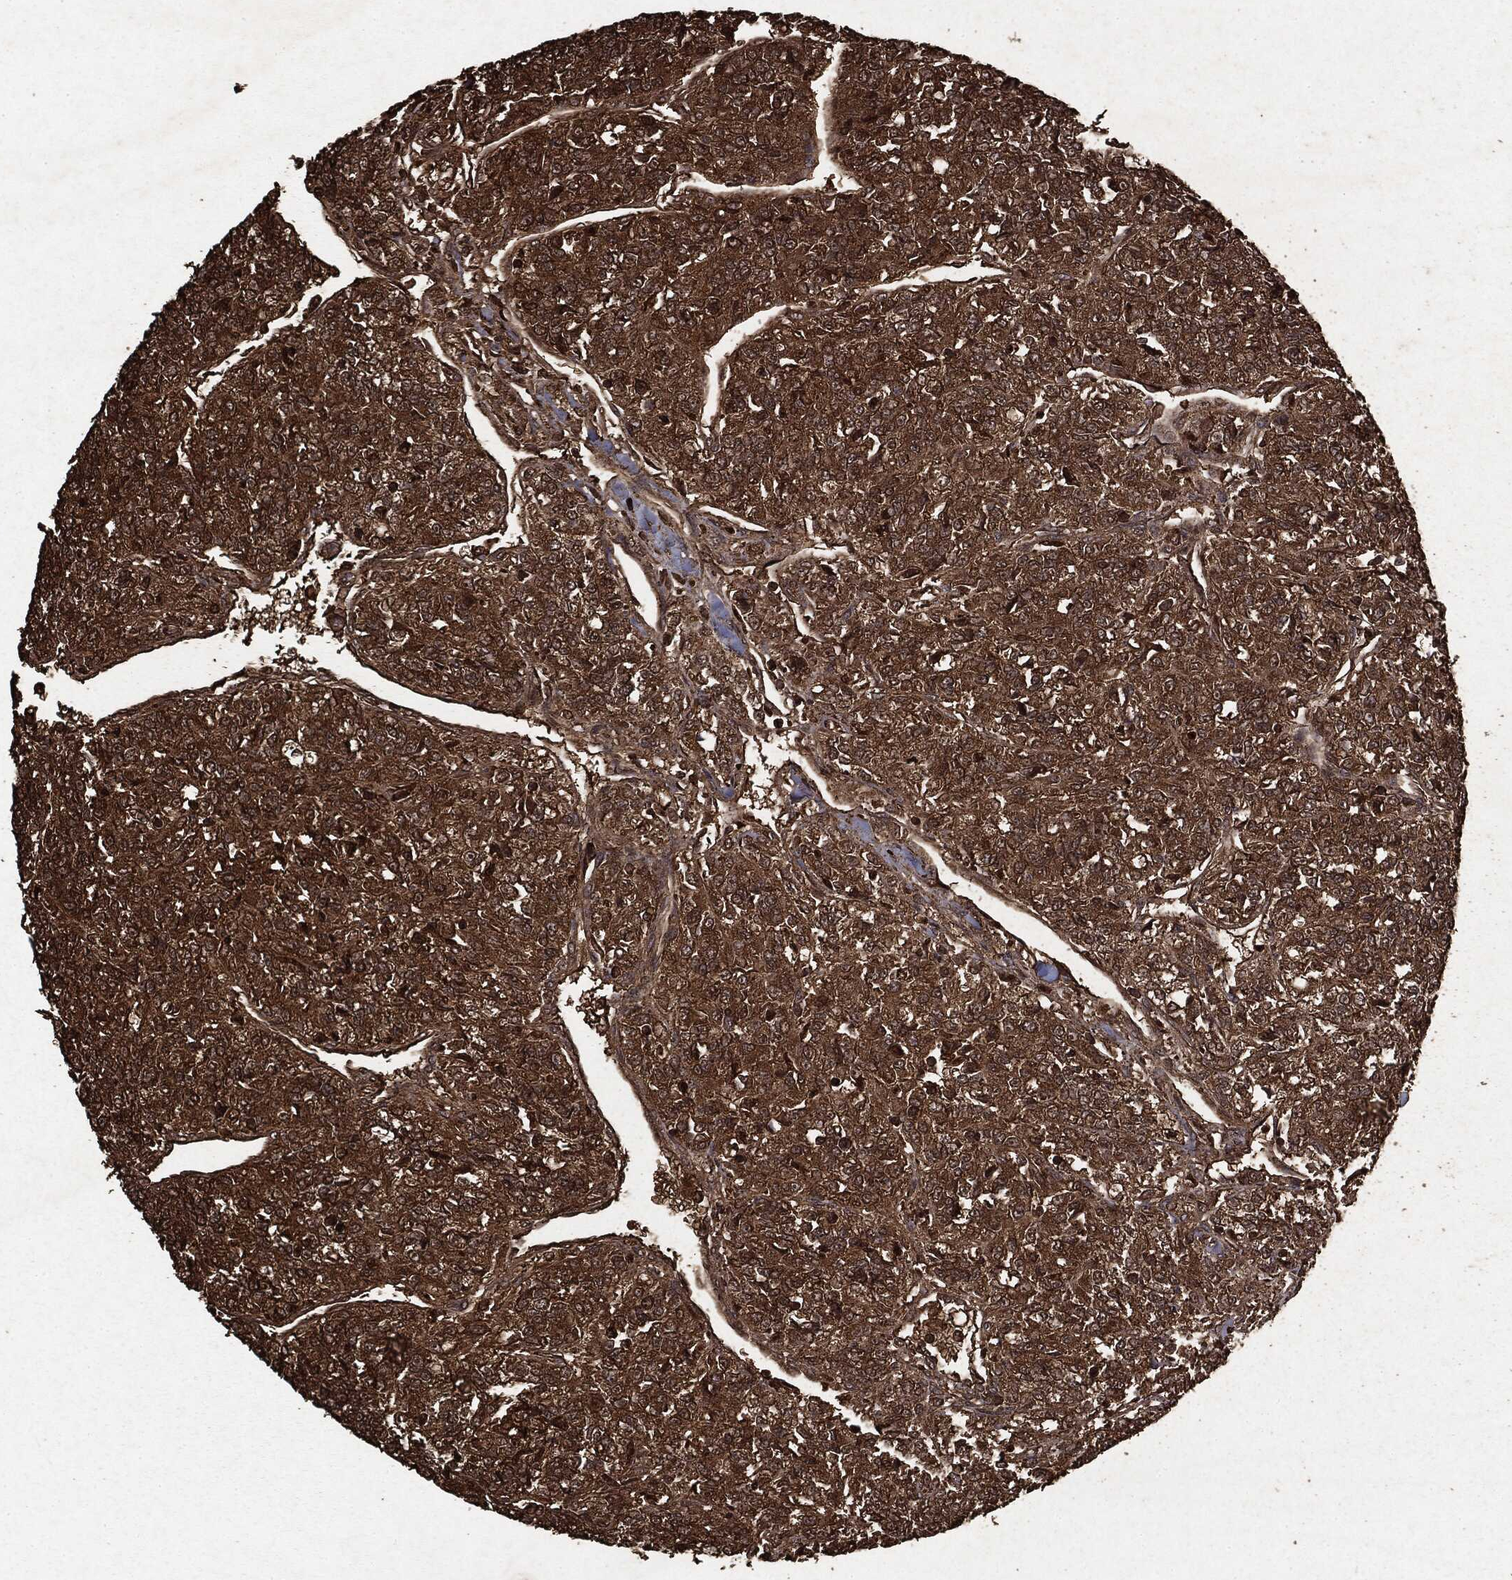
{"staining": {"intensity": "strong", "quantity": ">75%", "location": "cytoplasmic/membranous"}, "tissue": "renal cancer", "cell_type": "Tumor cells", "image_type": "cancer", "snomed": [{"axis": "morphology", "description": "Adenocarcinoma, NOS"}, {"axis": "topography", "description": "Kidney"}], "caption": "Human adenocarcinoma (renal) stained with a brown dye demonstrates strong cytoplasmic/membranous positive expression in about >75% of tumor cells.", "gene": "ARAF", "patient": {"sex": "female", "age": 63}}